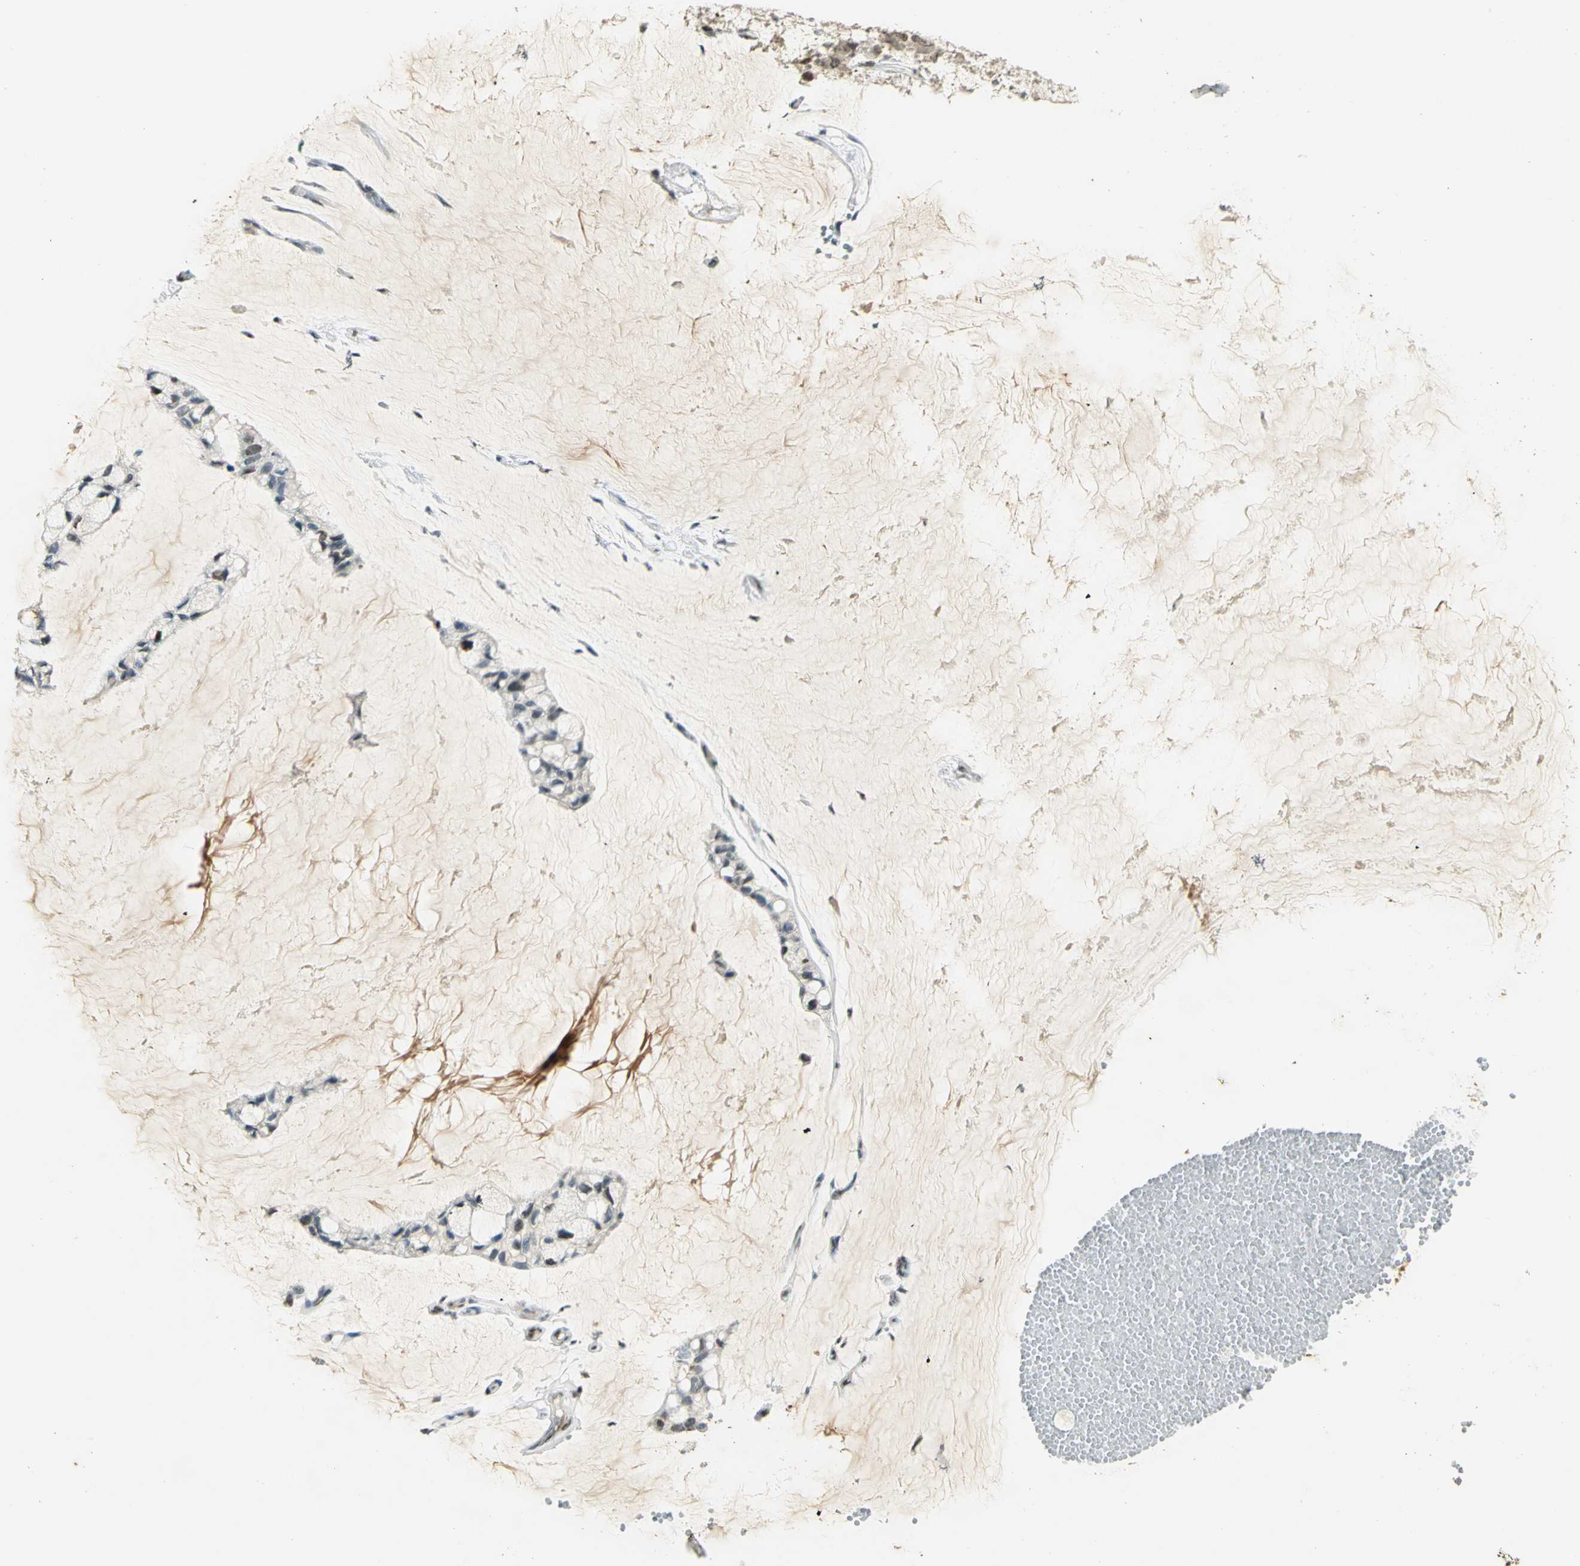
{"staining": {"intensity": "strong", "quantity": "<25%", "location": "nuclear"}, "tissue": "ovarian cancer", "cell_type": "Tumor cells", "image_type": "cancer", "snomed": [{"axis": "morphology", "description": "Cystadenocarcinoma, mucinous, NOS"}, {"axis": "topography", "description": "Ovary"}], "caption": "Immunohistochemical staining of human ovarian cancer (mucinous cystadenocarcinoma) demonstrates medium levels of strong nuclear protein expression in approximately <25% of tumor cells. (DAB (3,3'-diaminobenzidine) = brown stain, brightfield microscopy at high magnification).", "gene": "AK6", "patient": {"sex": "female", "age": 39}}